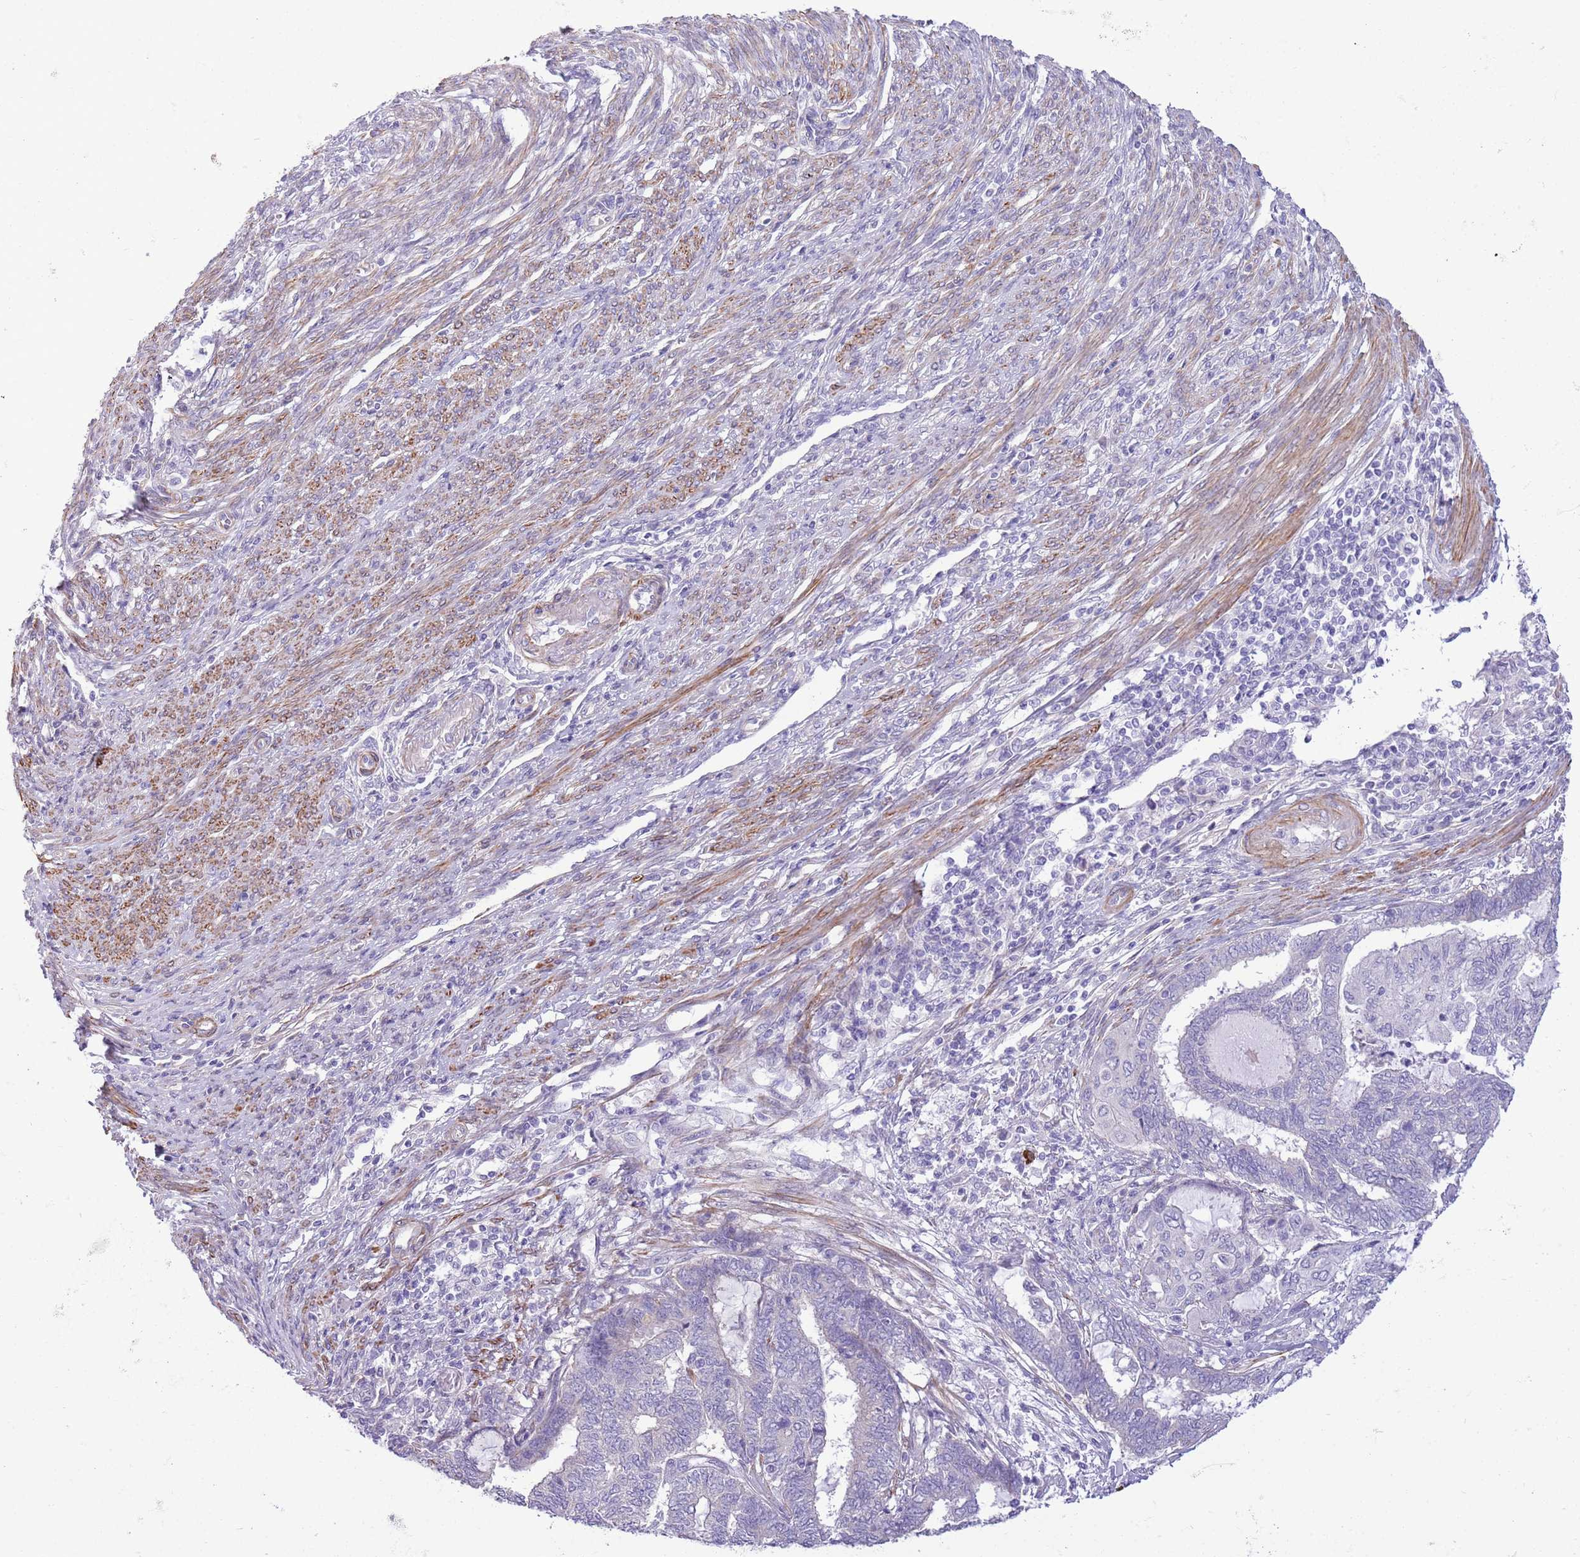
{"staining": {"intensity": "negative", "quantity": "none", "location": "none"}, "tissue": "endometrial cancer", "cell_type": "Tumor cells", "image_type": "cancer", "snomed": [{"axis": "morphology", "description": "Adenocarcinoma, NOS"}, {"axis": "topography", "description": "Uterus"}, {"axis": "topography", "description": "Endometrium"}], "caption": "DAB immunohistochemical staining of endometrial cancer exhibits no significant staining in tumor cells.", "gene": "ZC4H2", "patient": {"sex": "female", "age": 70}}